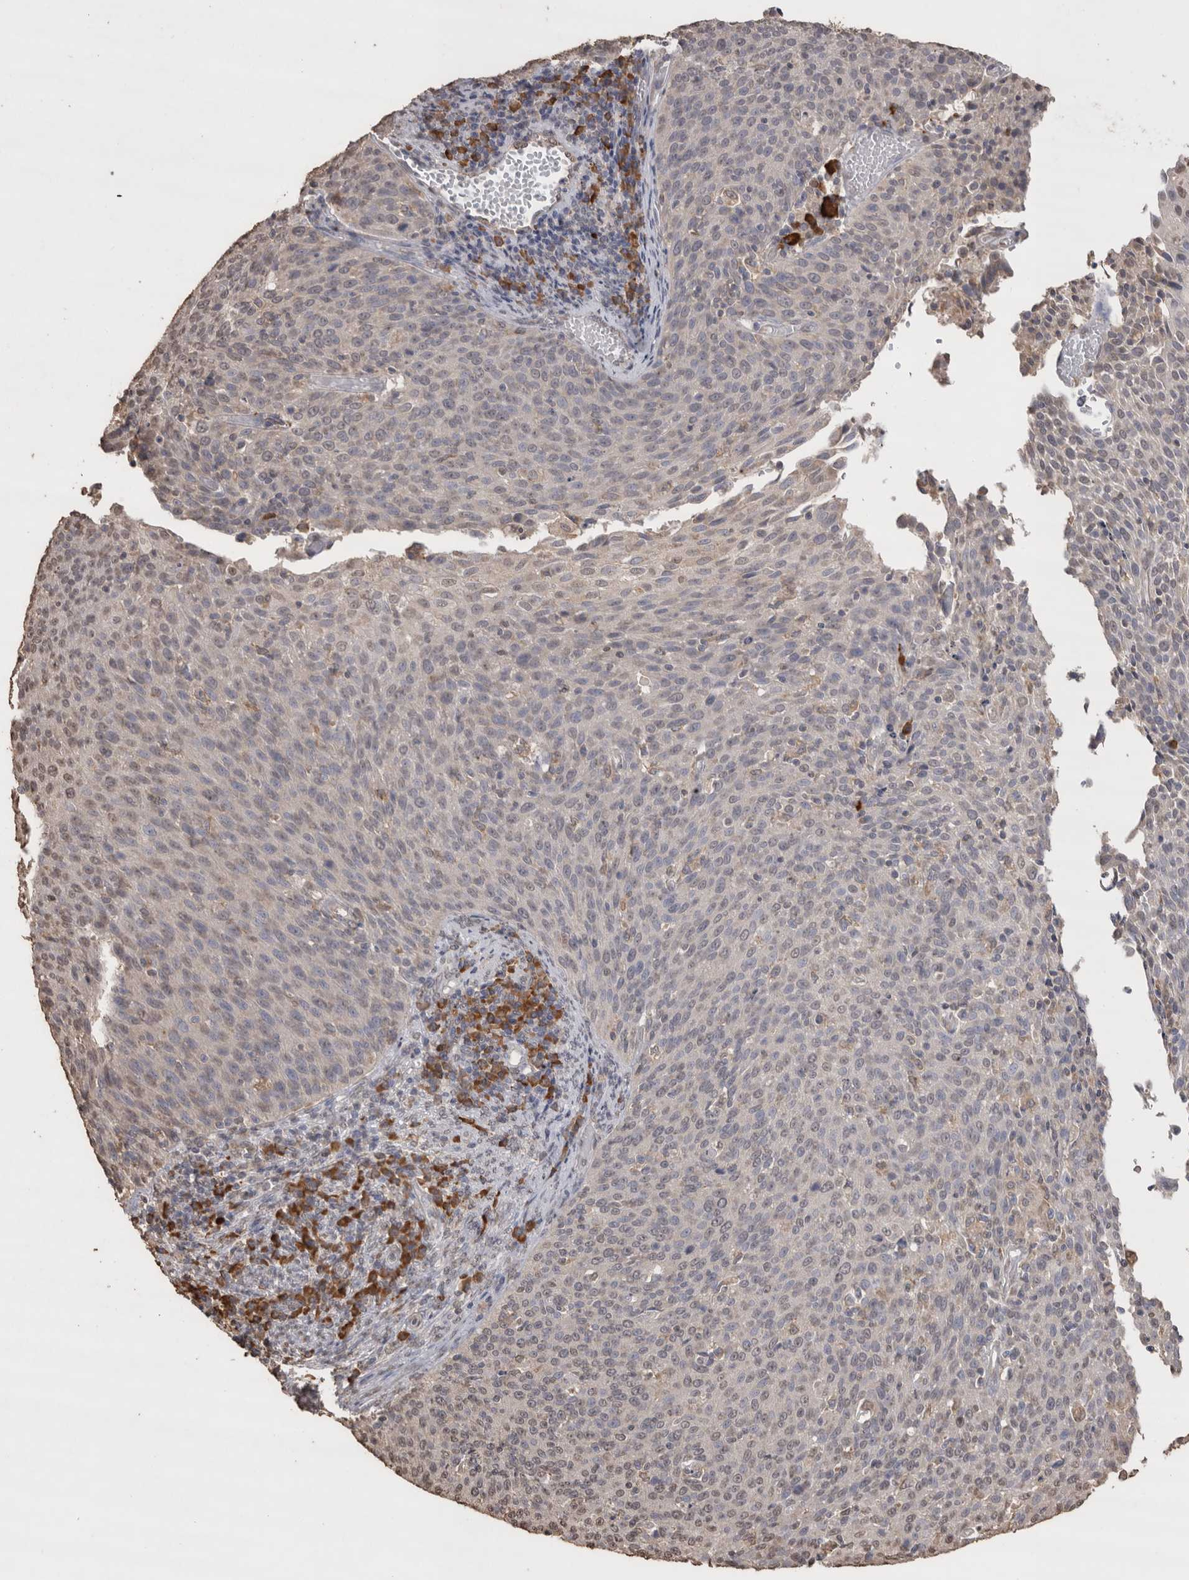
{"staining": {"intensity": "weak", "quantity": "<25%", "location": "nuclear"}, "tissue": "cervical cancer", "cell_type": "Tumor cells", "image_type": "cancer", "snomed": [{"axis": "morphology", "description": "Squamous cell carcinoma, NOS"}, {"axis": "topography", "description": "Cervix"}], "caption": "The histopathology image displays no significant positivity in tumor cells of cervical squamous cell carcinoma.", "gene": "CRELD2", "patient": {"sex": "female", "age": 38}}